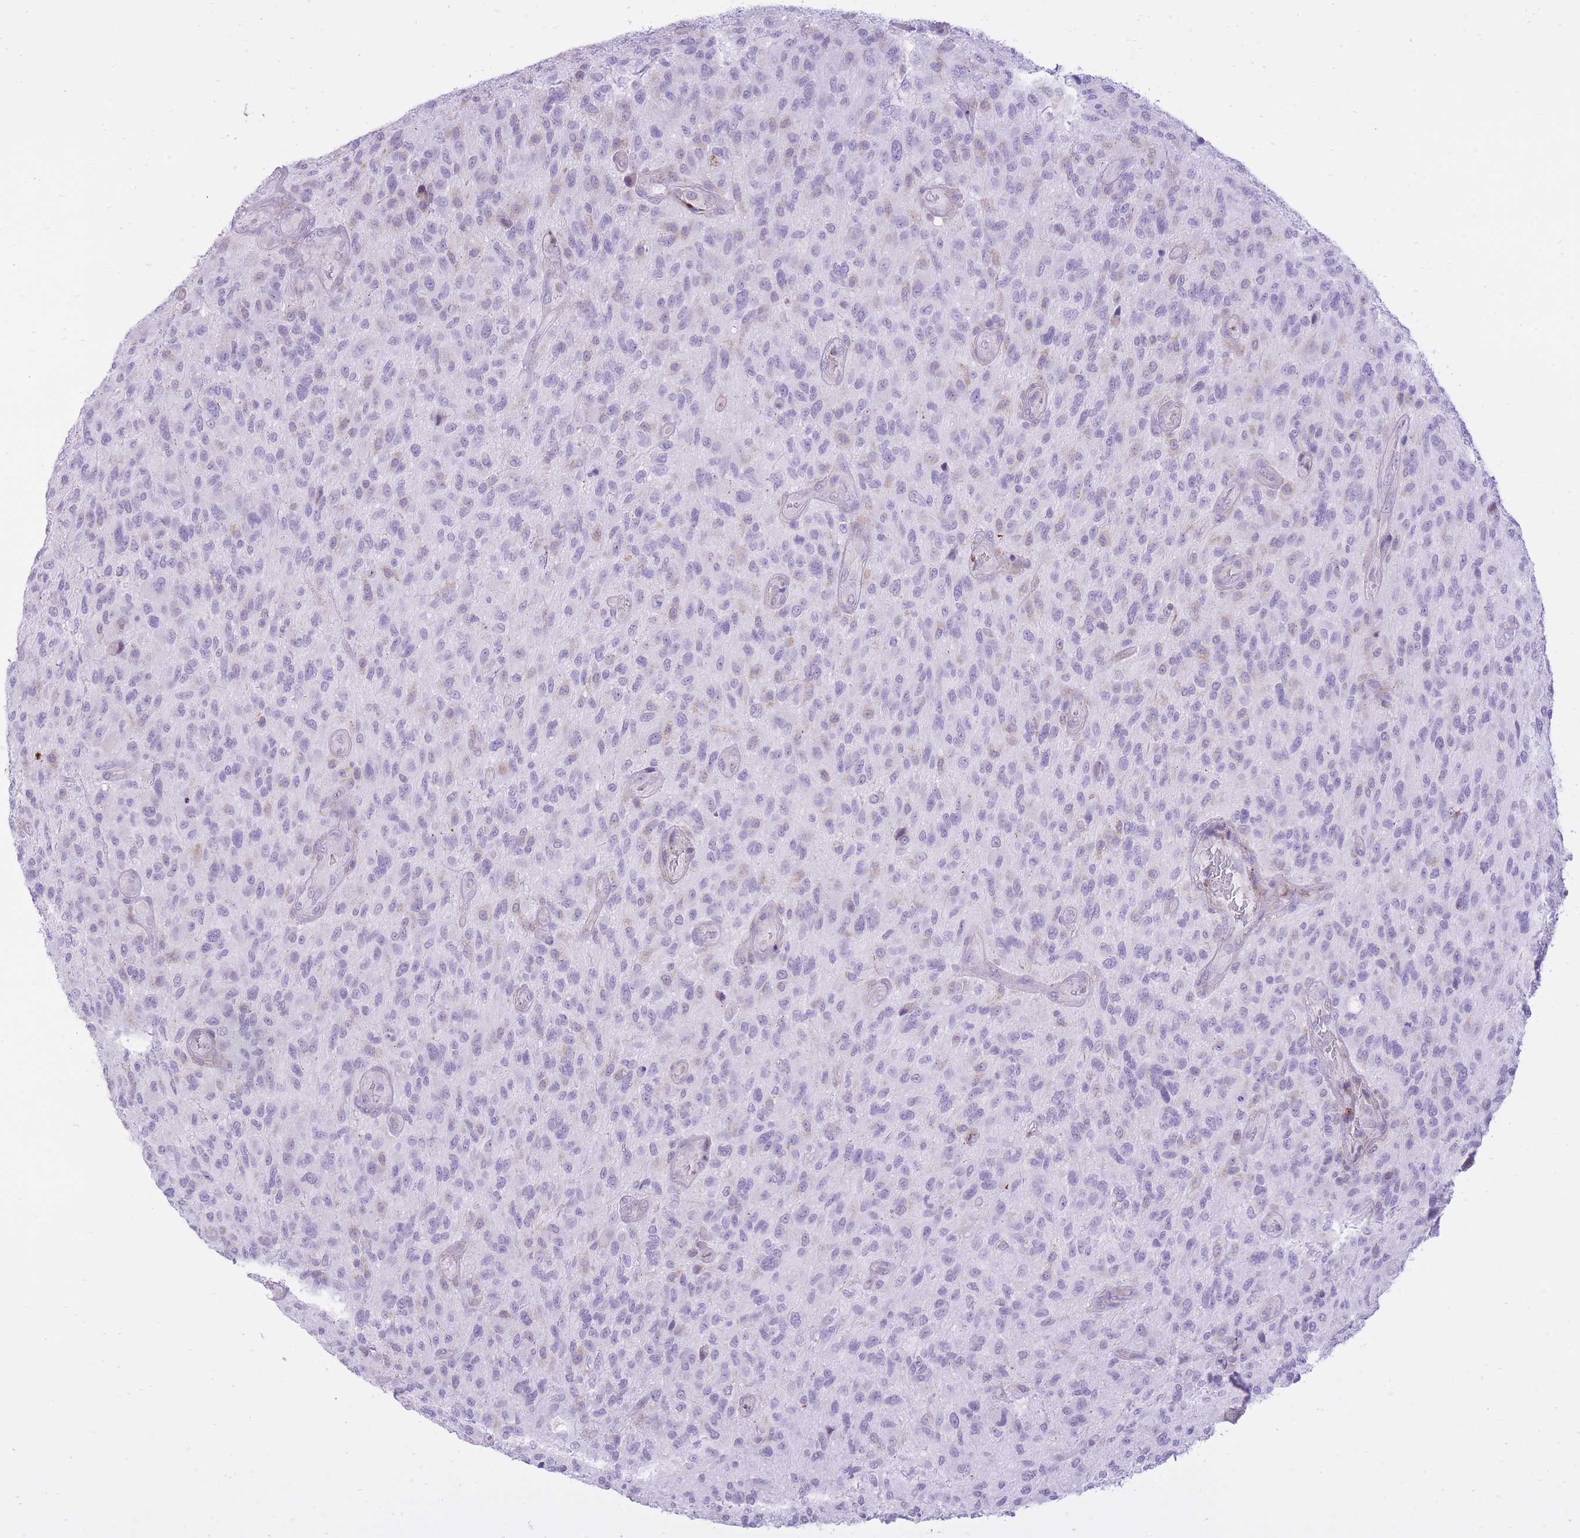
{"staining": {"intensity": "negative", "quantity": "none", "location": "none"}, "tissue": "glioma", "cell_type": "Tumor cells", "image_type": "cancer", "snomed": [{"axis": "morphology", "description": "Glioma, malignant, High grade"}, {"axis": "topography", "description": "Brain"}], "caption": "Tumor cells show no significant protein staining in malignant glioma (high-grade). (DAB IHC with hematoxylin counter stain).", "gene": "DENND2D", "patient": {"sex": "male", "age": 47}}